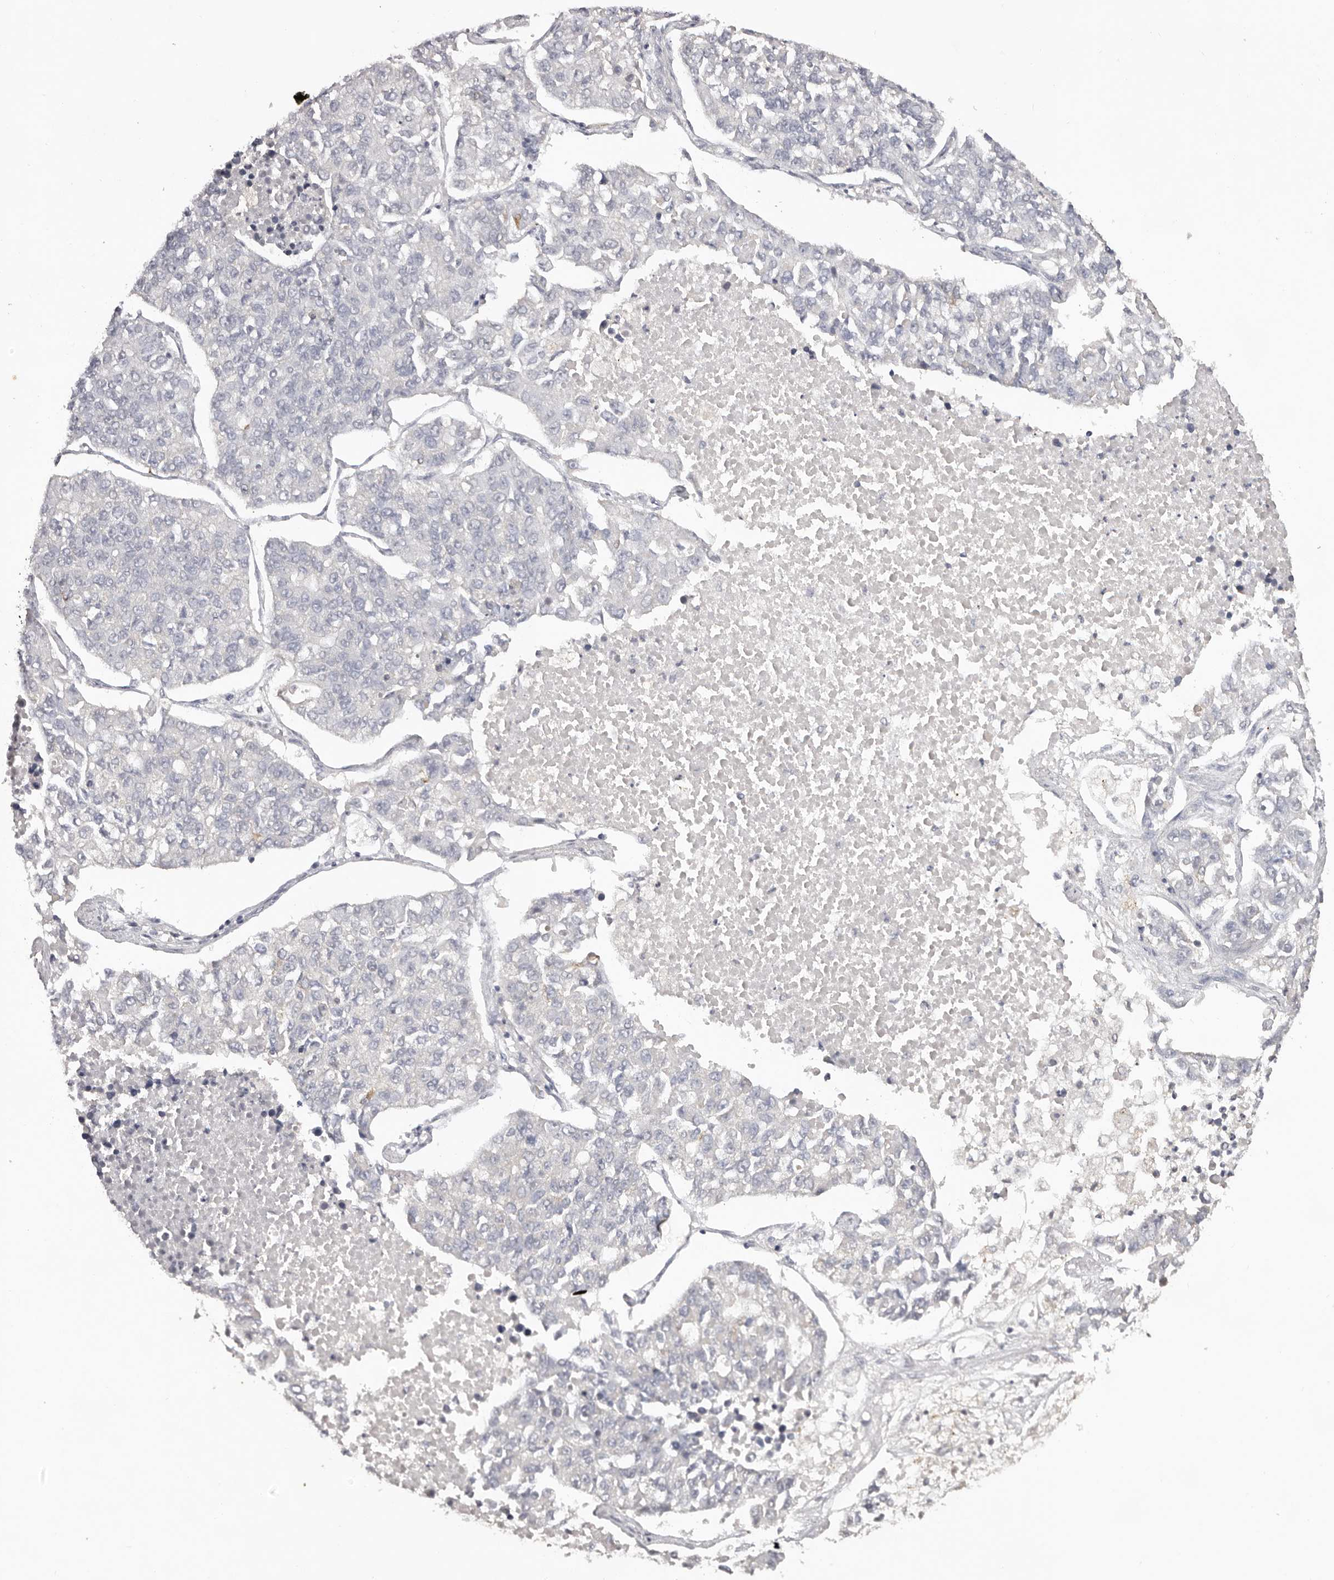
{"staining": {"intensity": "negative", "quantity": "none", "location": "none"}, "tissue": "lung cancer", "cell_type": "Tumor cells", "image_type": "cancer", "snomed": [{"axis": "morphology", "description": "Adenocarcinoma, NOS"}, {"axis": "topography", "description": "Lung"}], "caption": "Lung adenocarcinoma stained for a protein using IHC shows no positivity tumor cells.", "gene": "SCUBE2", "patient": {"sex": "male", "age": 49}}